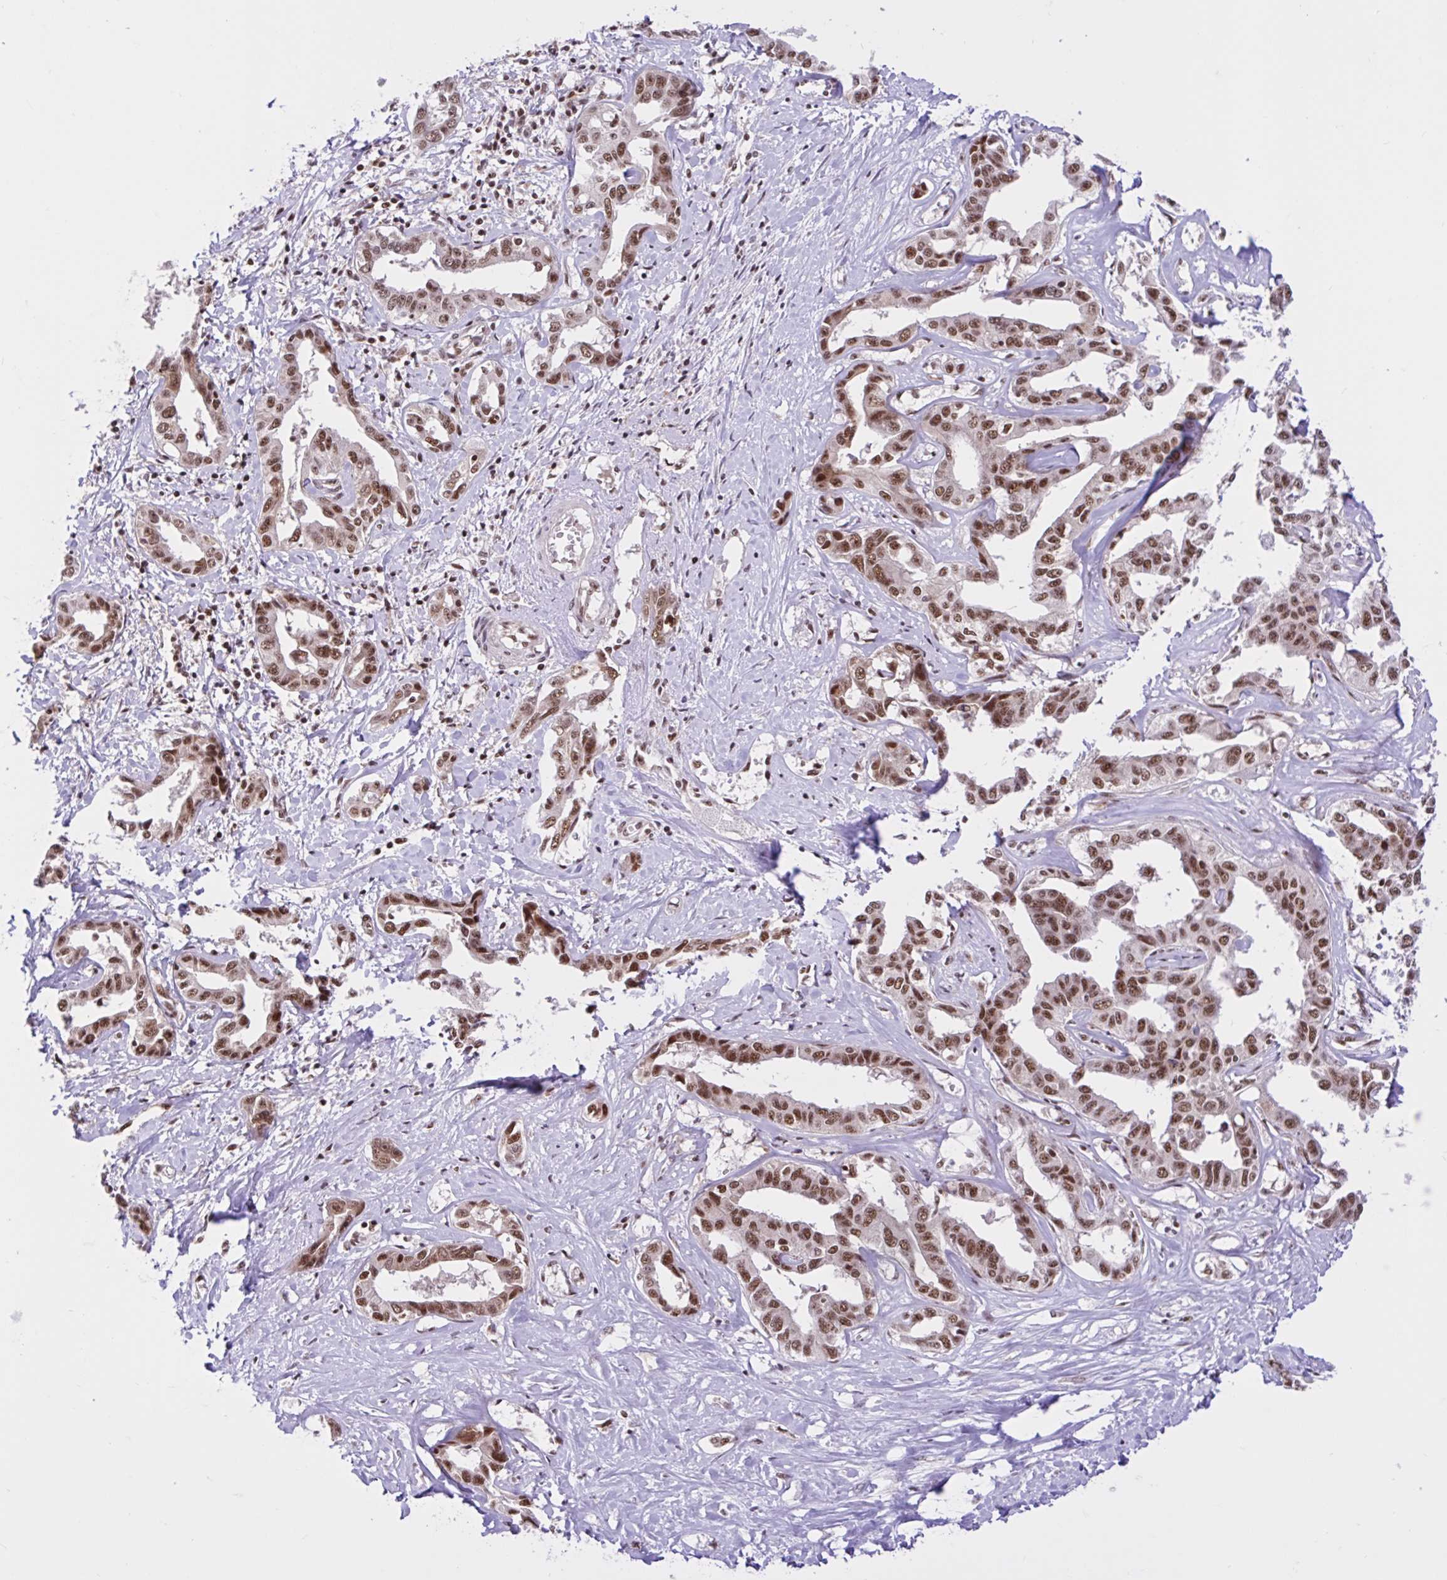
{"staining": {"intensity": "moderate", "quantity": ">75%", "location": "nuclear"}, "tissue": "liver cancer", "cell_type": "Tumor cells", "image_type": "cancer", "snomed": [{"axis": "morphology", "description": "Cholangiocarcinoma"}, {"axis": "topography", "description": "Liver"}], "caption": "The image exhibits a brown stain indicating the presence of a protein in the nuclear of tumor cells in cholangiocarcinoma (liver).", "gene": "CCDC12", "patient": {"sex": "male", "age": 59}}